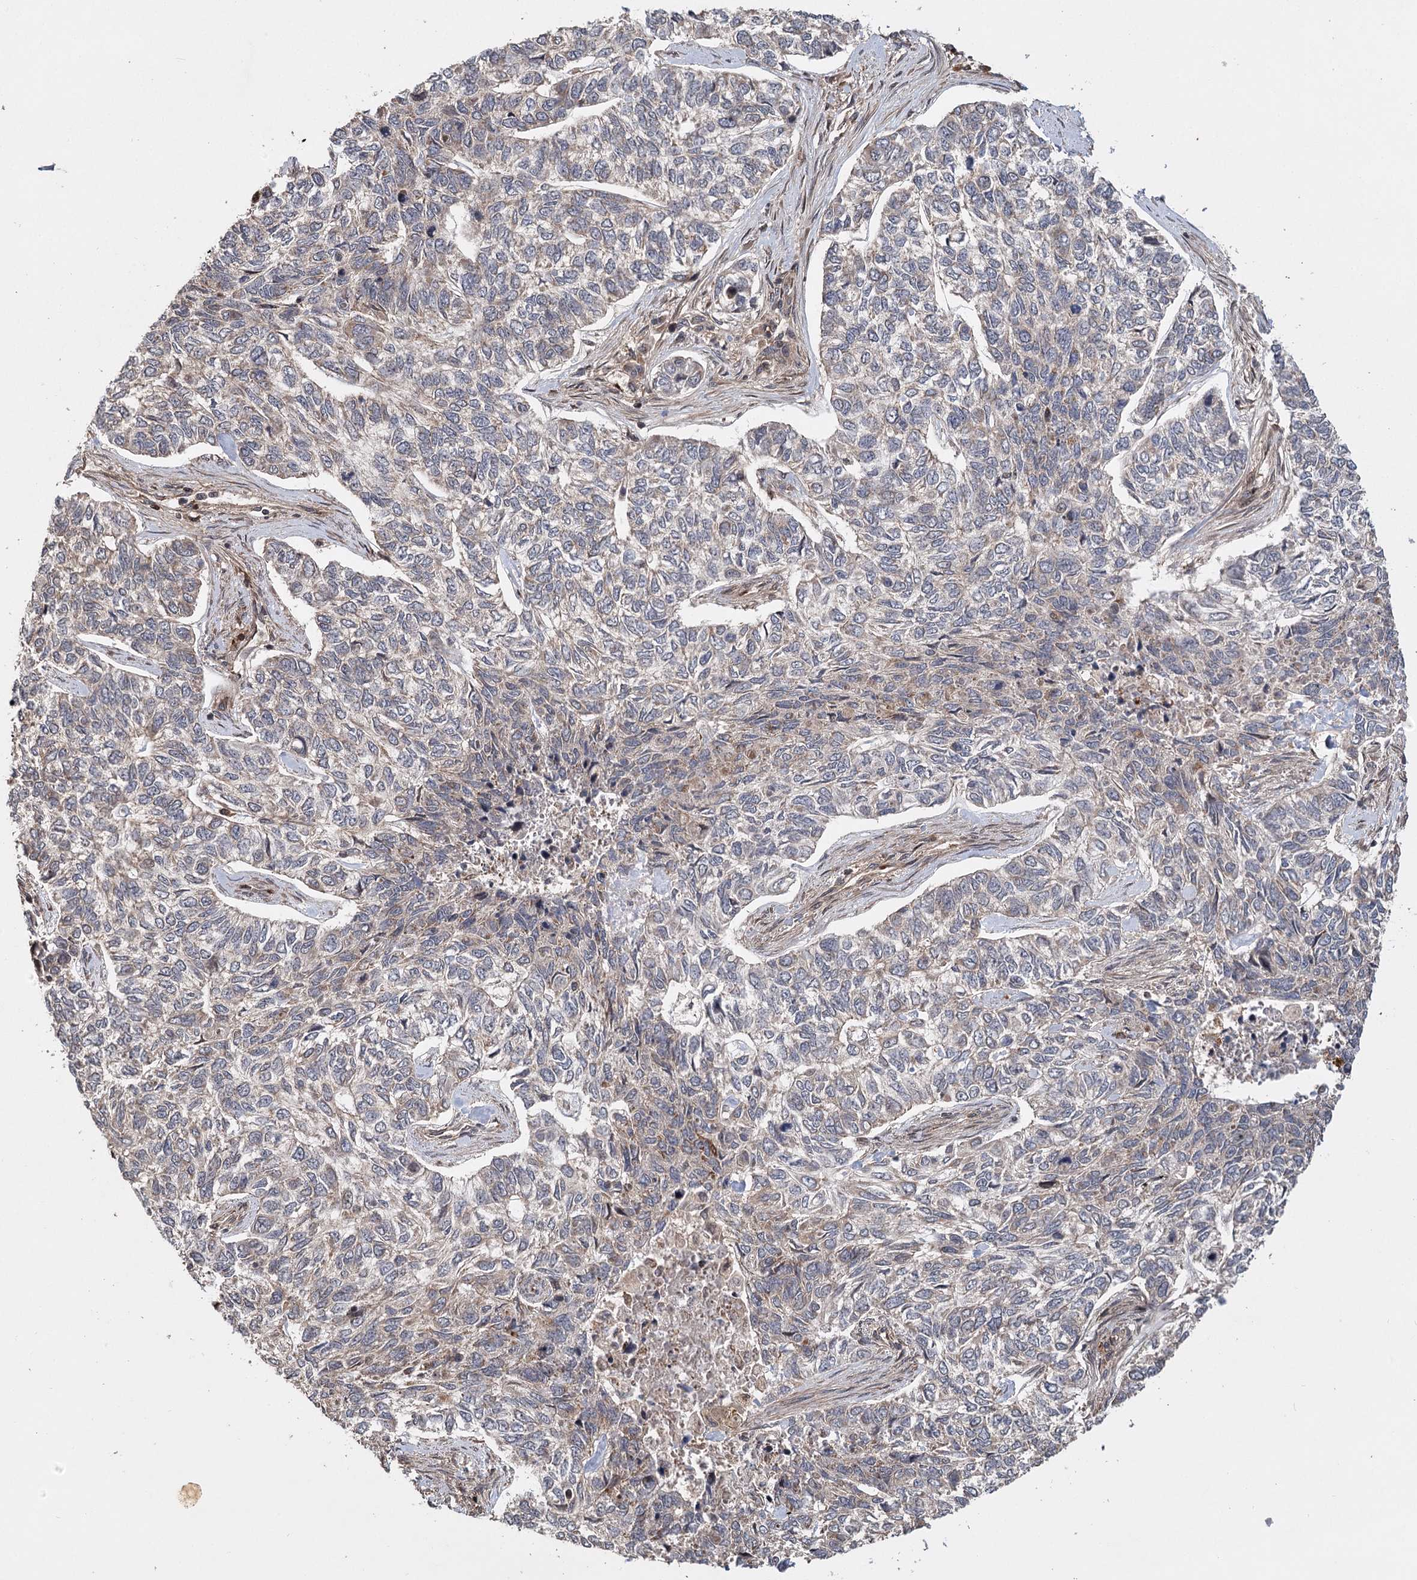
{"staining": {"intensity": "negative", "quantity": "none", "location": "none"}, "tissue": "skin cancer", "cell_type": "Tumor cells", "image_type": "cancer", "snomed": [{"axis": "morphology", "description": "Basal cell carcinoma"}, {"axis": "topography", "description": "Skin"}], "caption": "High power microscopy image of an immunohistochemistry (IHC) photomicrograph of basal cell carcinoma (skin), revealing no significant positivity in tumor cells. (Stains: DAB IHC with hematoxylin counter stain, Microscopy: brightfield microscopy at high magnification).", "gene": "INSIG2", "patient": {"sex": "female", "age": 65}}